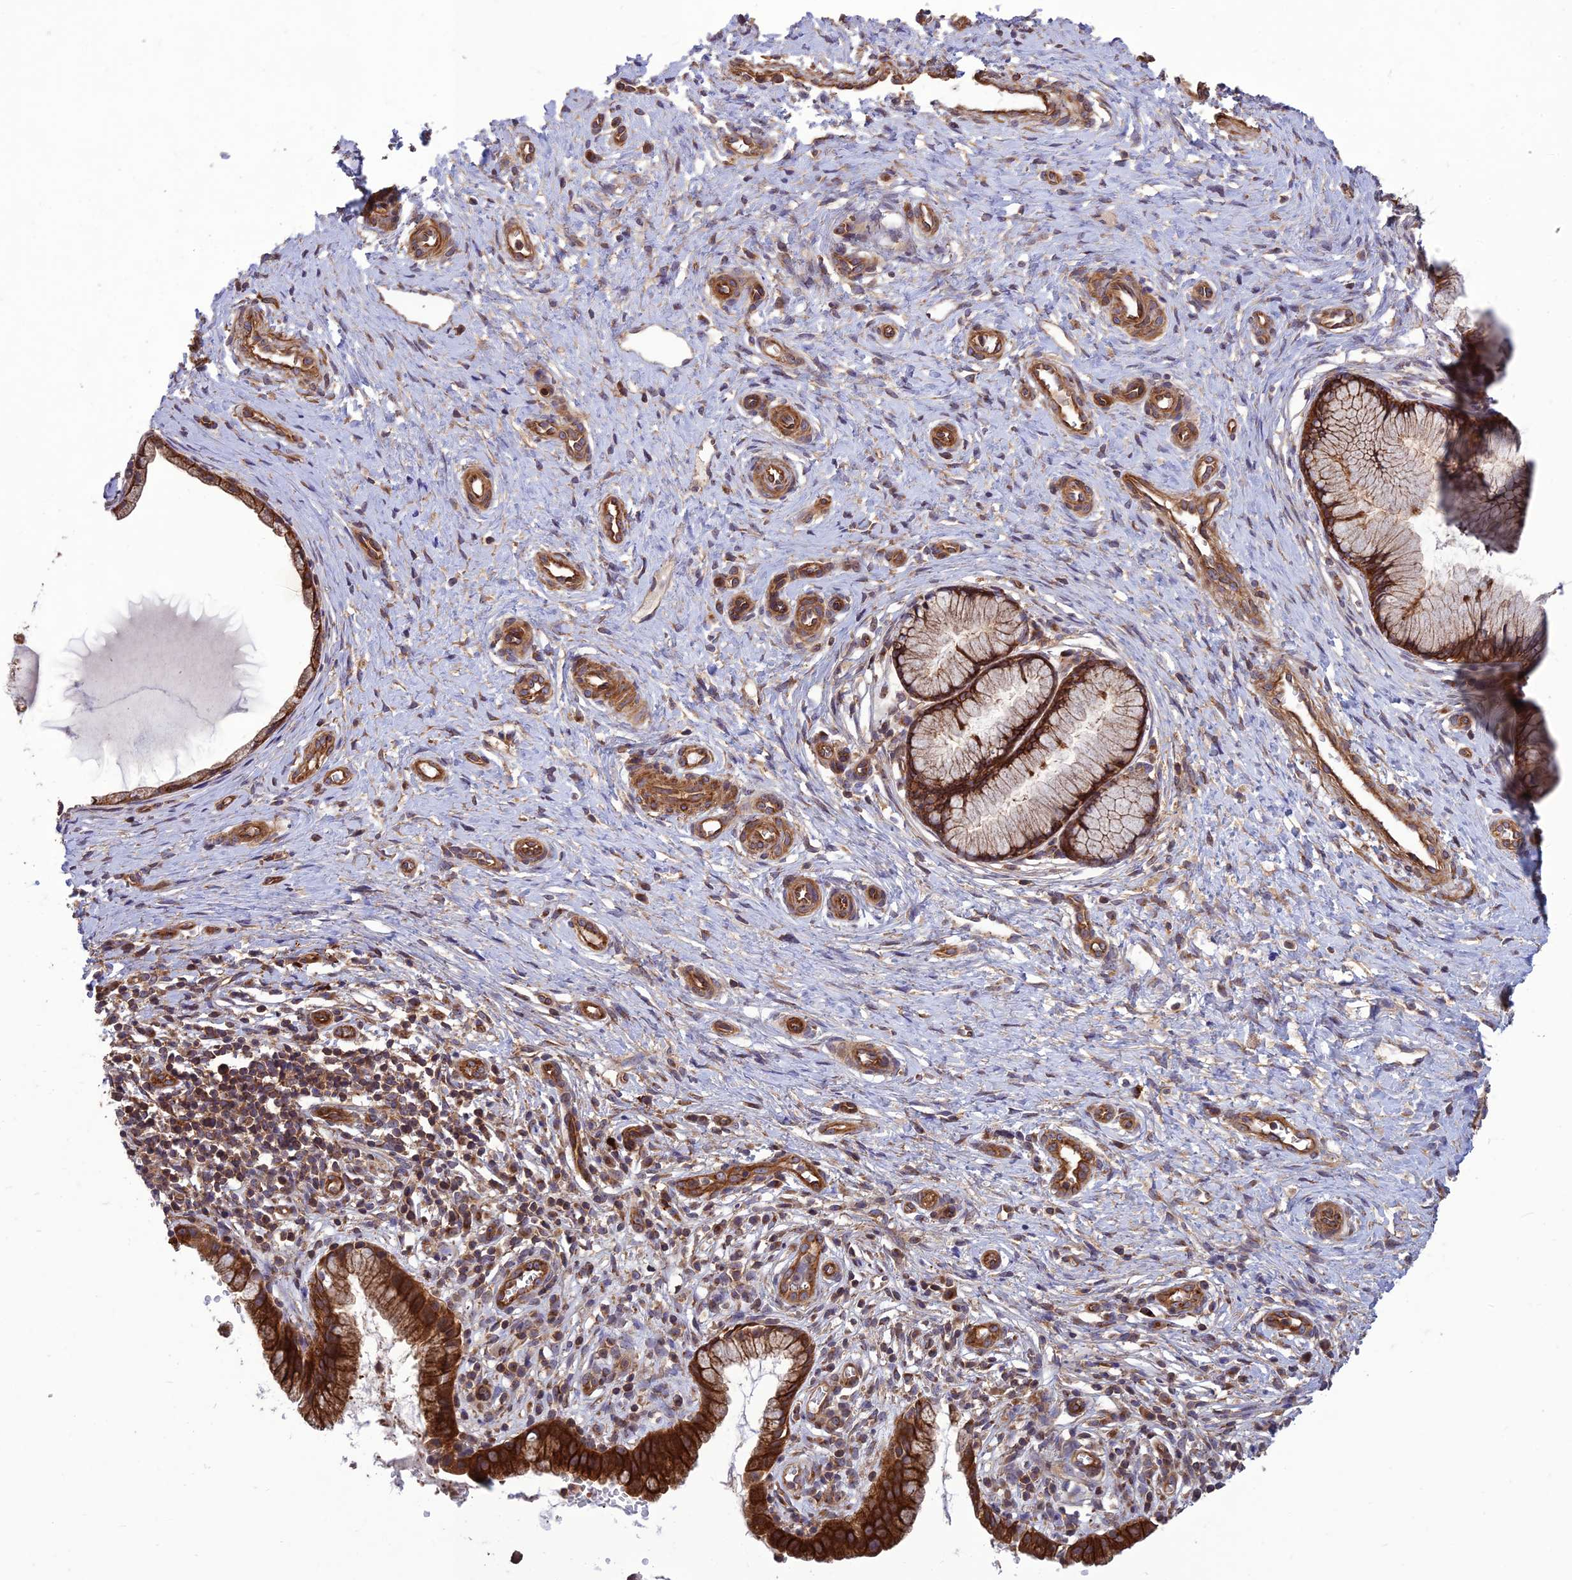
{"staining": {"intensity": "strong", "quantity": ">75%", "location": "cytoplasmic/membranous"}, "tissue": "cervix", "cell_type": "Glandular cells", "image_type": "normal", "snomed": [{"axis": "morphology", "description": "Normal tissue, NOS"}, {"axis": "topography", "description": "Cervix"}], "caption": "Immunohistochemical staining of benign cervix shows high levels of strong cytoplasmic/membranous staining in about >75% of glandular cells.", "gene": "TMEM131L", "patient": {"sex": "female", "age": 36}}